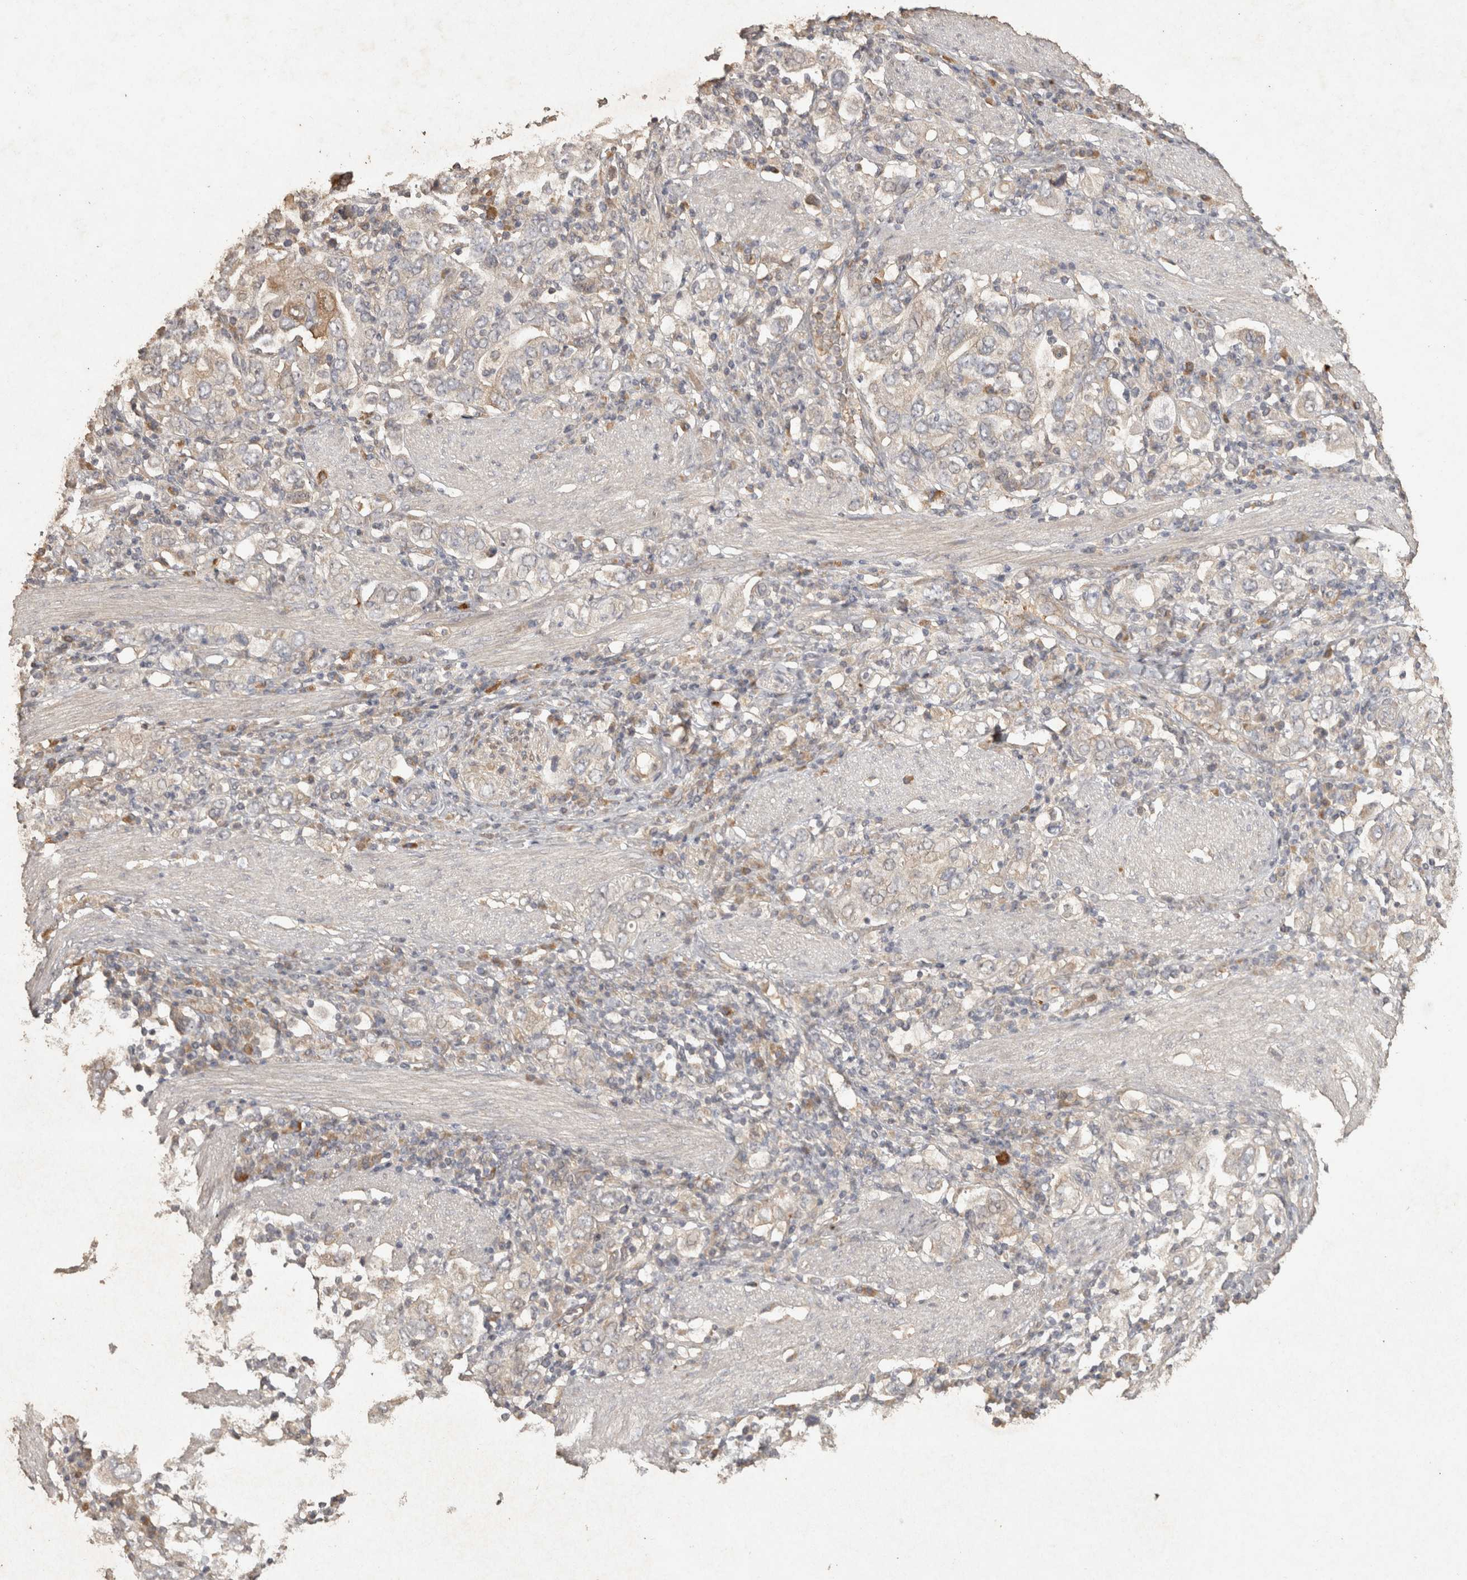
{"staining": {"intensity": "weak", "quantity": "<25%", "location": "cytoplasmic/membranous"}, "tissue": "stomach cancer", "cell_type": "Tumor cells", "image_type": "cancer", "snomed": [{"axis": "morphology", "description": "Adenocarcinoma, NOS"}, {"axis": "topography", "description": "Stomach, upper"}], "caption": "A histopathology image of human stomach cancer (adenocarcinoma) is negative for staining in tumor cells.", "gene": "OSTN", "patient": {"sex": "male", "age": 62}}